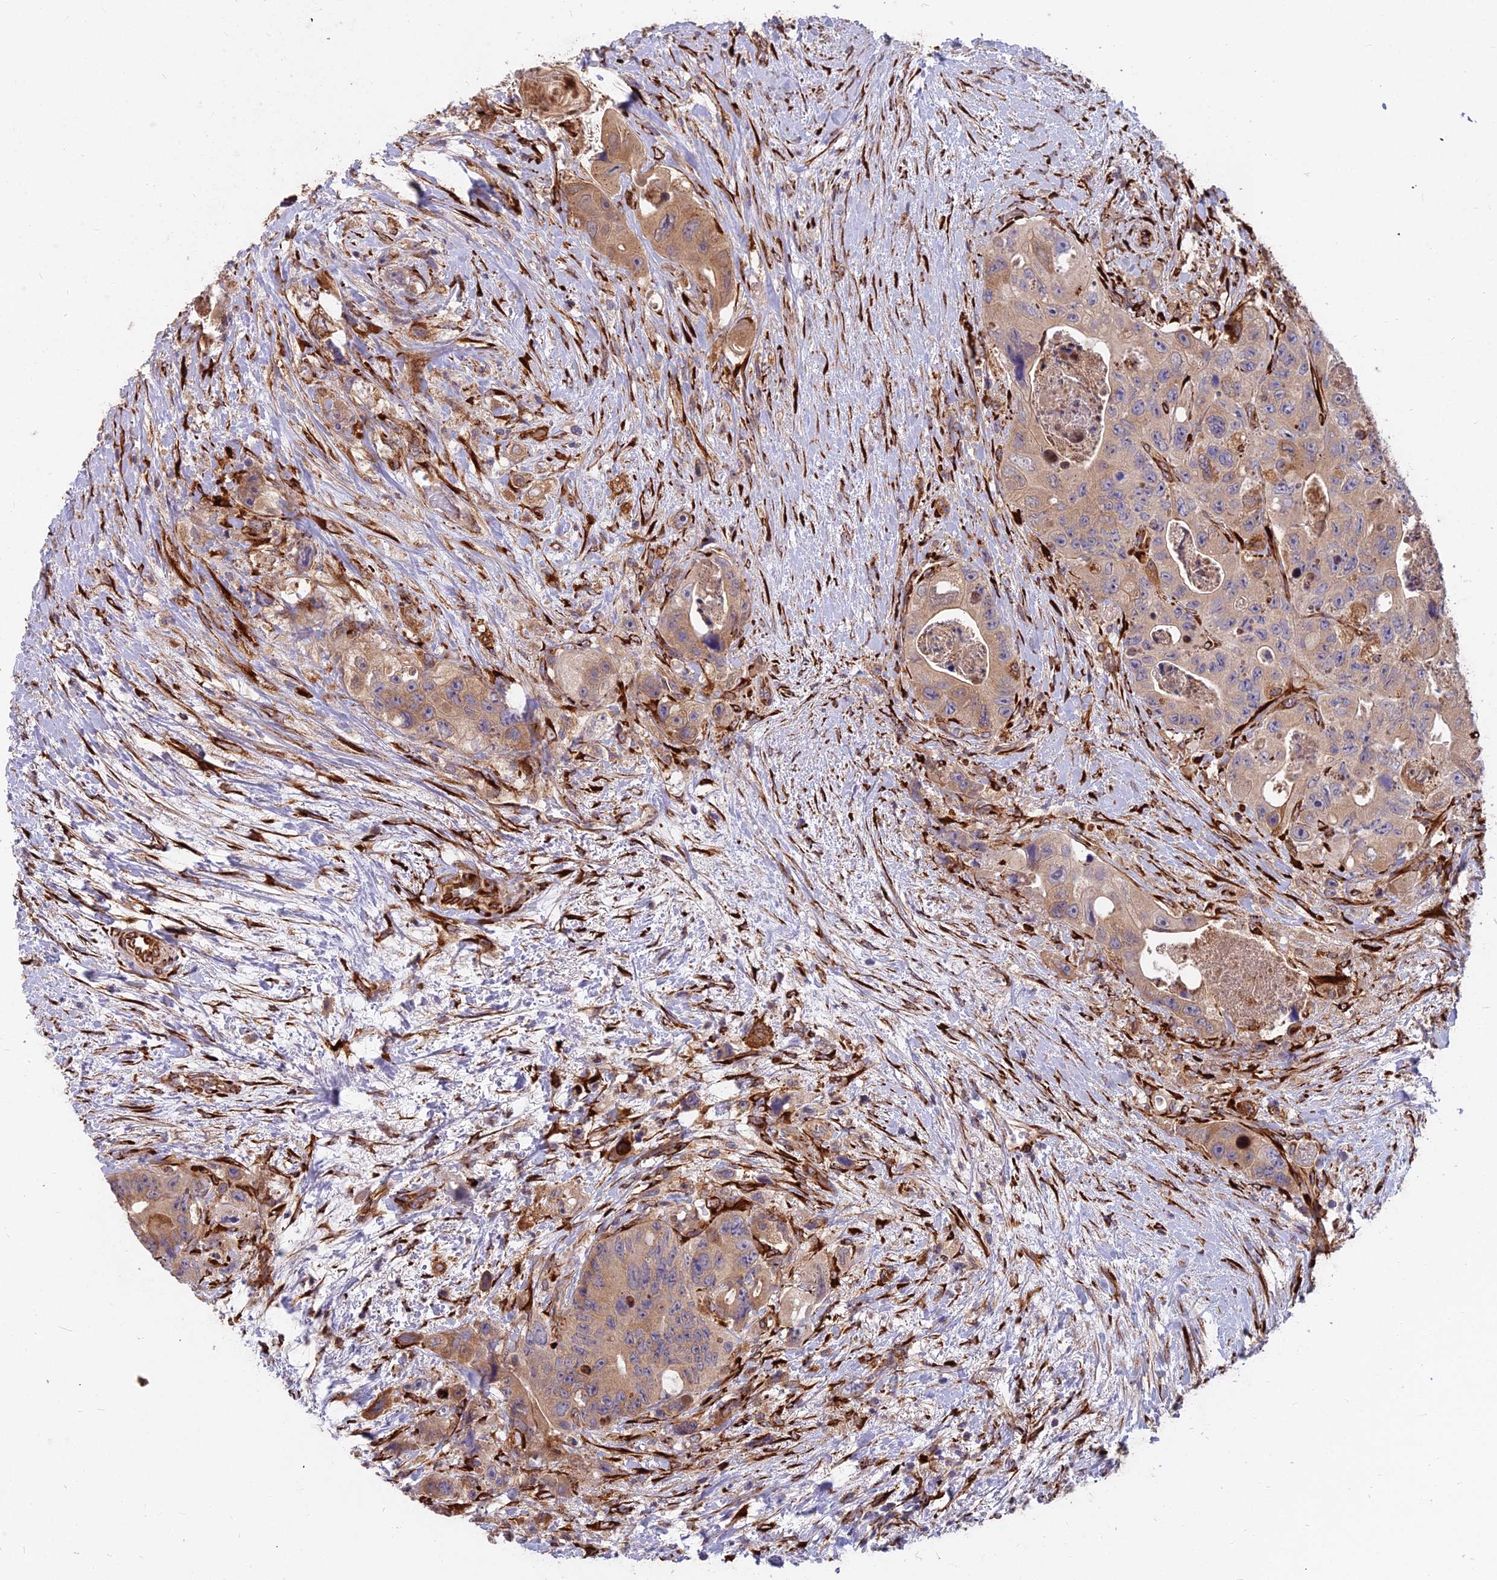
{"staining": {"intensity": "moderate", "quantity": ">75%", "location": "cytoplasmic/membranous"}, "tissue": "colorectal cancer", "cell_type": "Tumor cells", "image_type": "cancer", "snomed": [{"axis": "morphology", "description": "Adenocarcinoma, NOS"}, {"axis": "topography", "description": "Colon"}], "caption": "There is medium levels of moderate cytoplasmic/membranous expression in tumor cells of adenocarcinoma (colorectal), as demonstrated by immunohistochemical staining (brown color).", "gene": "NDUFAF7", "patient": {"sex": "female", "age": 46}}